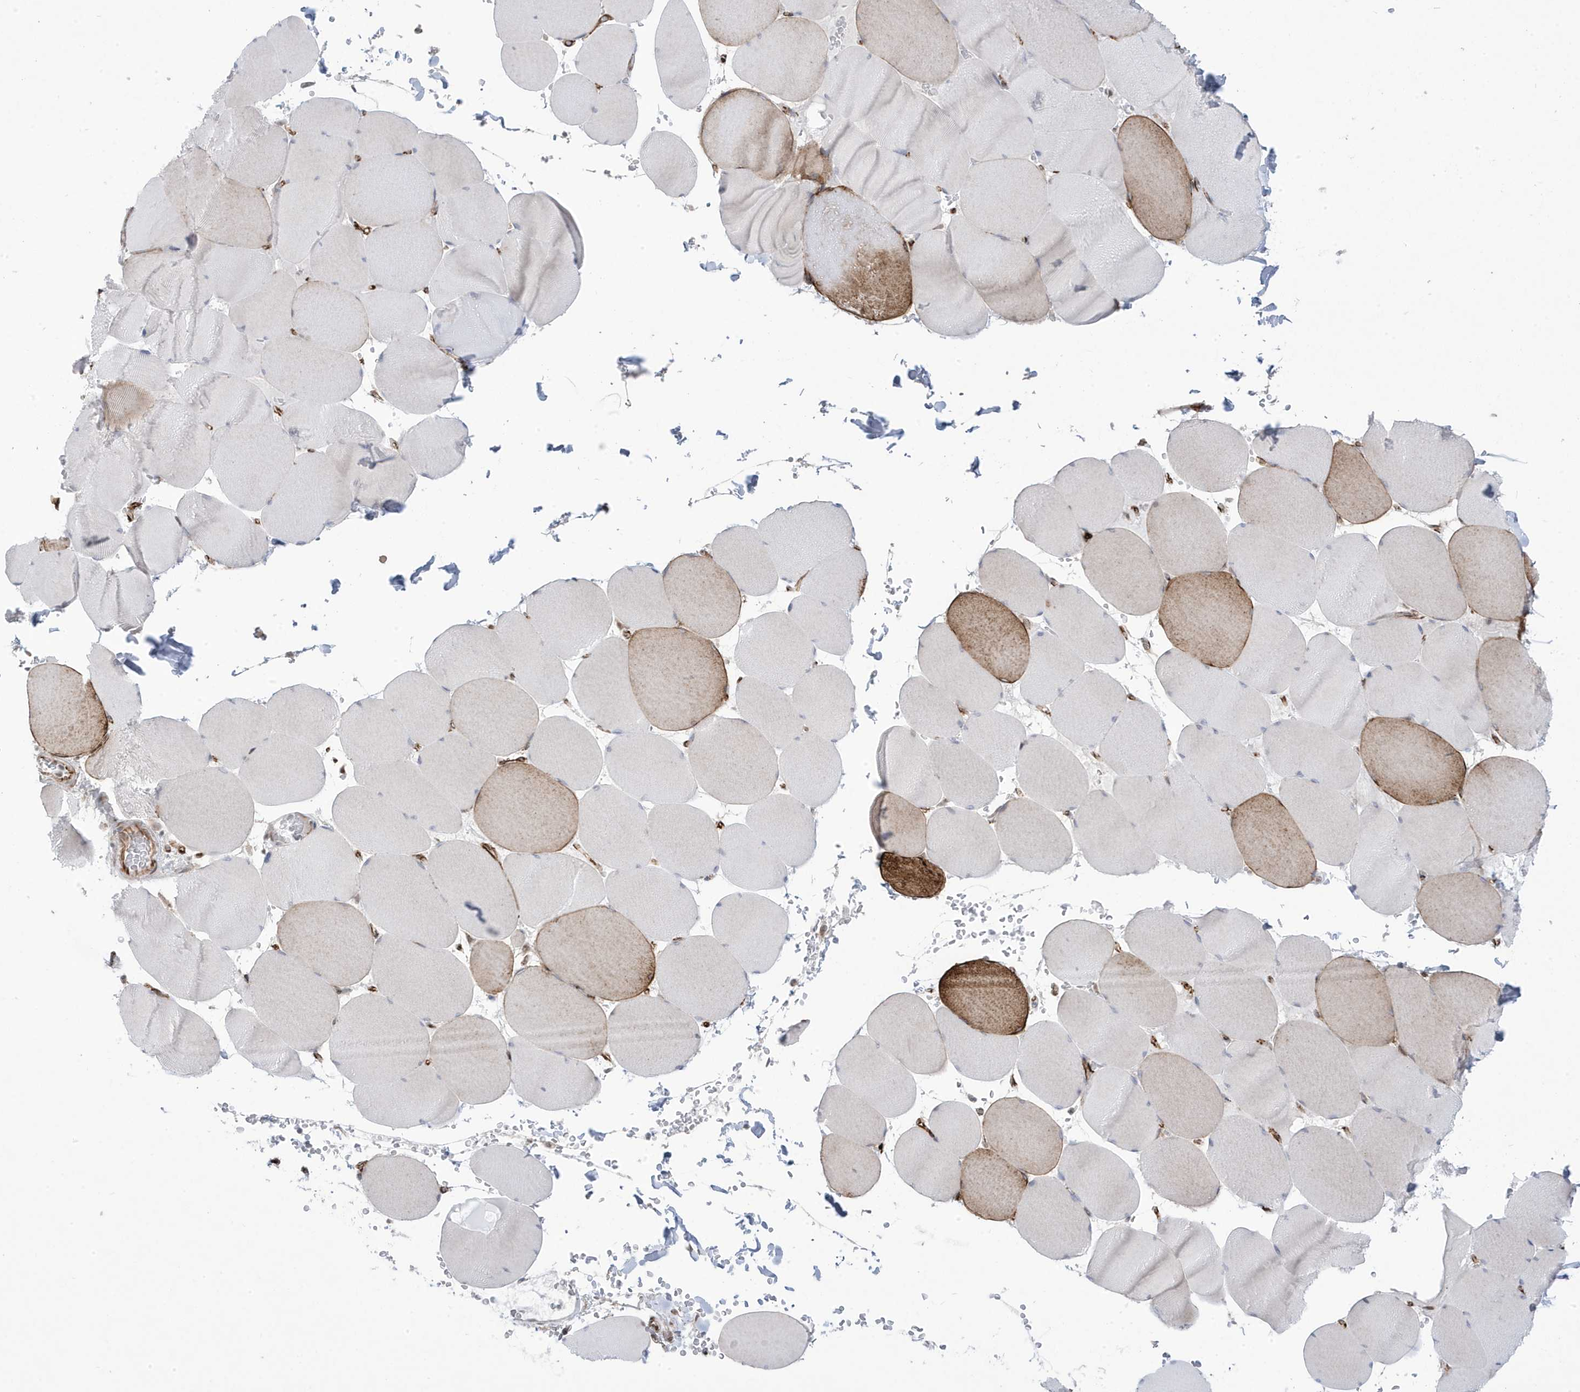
{"staining": {"intensity": "strong", "quantity": "<25%", "location": "cytoplasmic/membranous"}, "tissue": "skeletal muscle", "cell_type": "Myocytes", "image_type": "normal", "snomed": [{"axis": "morphology", "description": "Normal tissue, NOS"}, {"axis": "topography", "description": "Skeletal muscle"}, {"axis": "topography", "description": "Head-Neck"}], "caption": "Immunohistochemical staining of benign human skeletal muscle exhibits <25% levels of strong cytoplasmic/membranous protein expression in about <25% of myocytes. (DAB IHC with brightfield microscopy, high magnification).", "gene": "ADAMTSL3", "patient": {"sex": "male", "age": 66}}